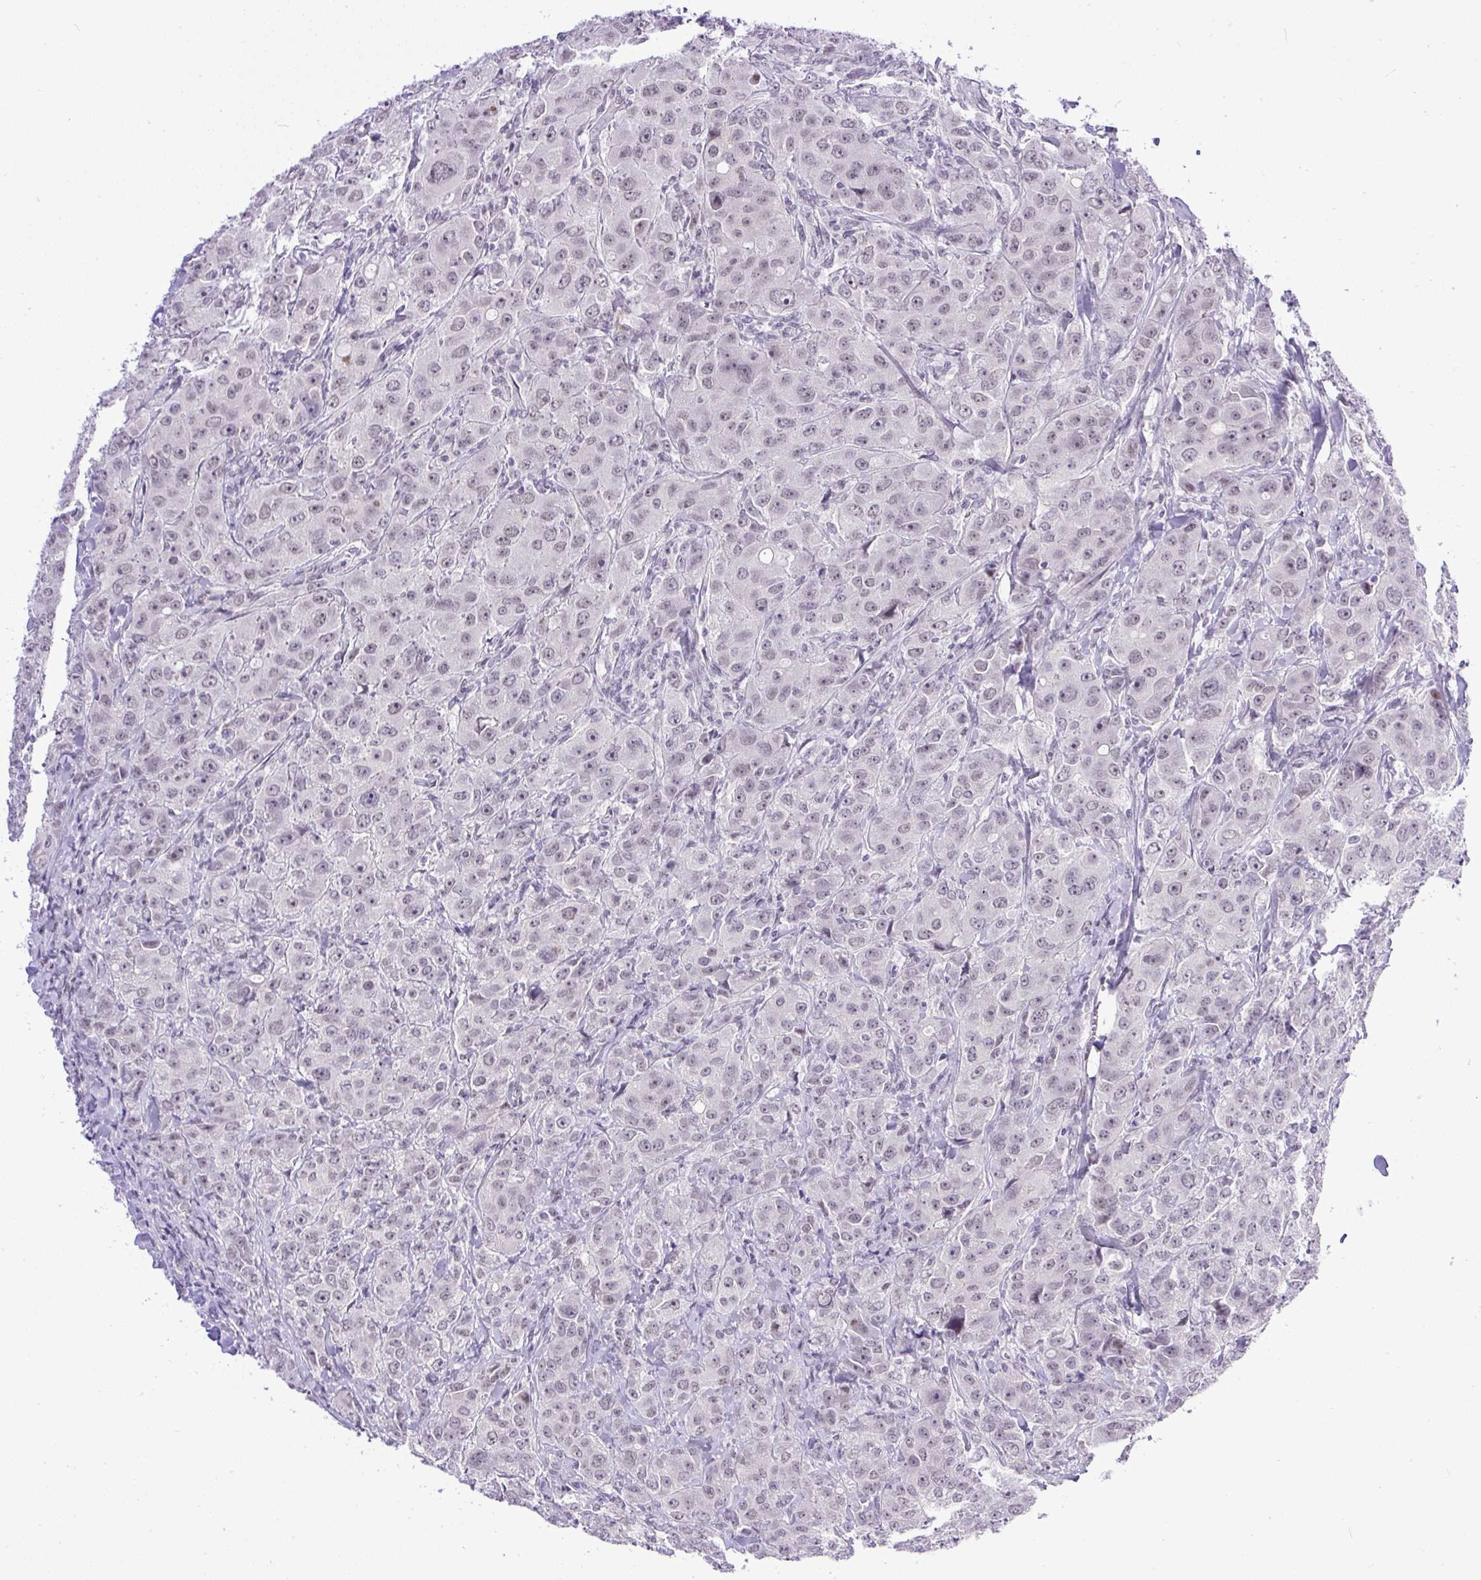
{"staining": {"intensity": "weak", "quantity": "25%-75%", "location": "nuclear"}, "tissue": "breast cancer", "cell_type": "Tumor cells", "image_type": "cancer", "snomed": [{"axis": "morphology", "description": "Duct carcinoma"}, {"axis": "topography", "description": "Breast"}], "caption": "Protein staining exhibits weak nuclear staining in about 25%-75% of tumor cells in intraductal carcinoma (breast).", "gene": "WNT10B", "patient": {"sex": "female", "age": 43}}